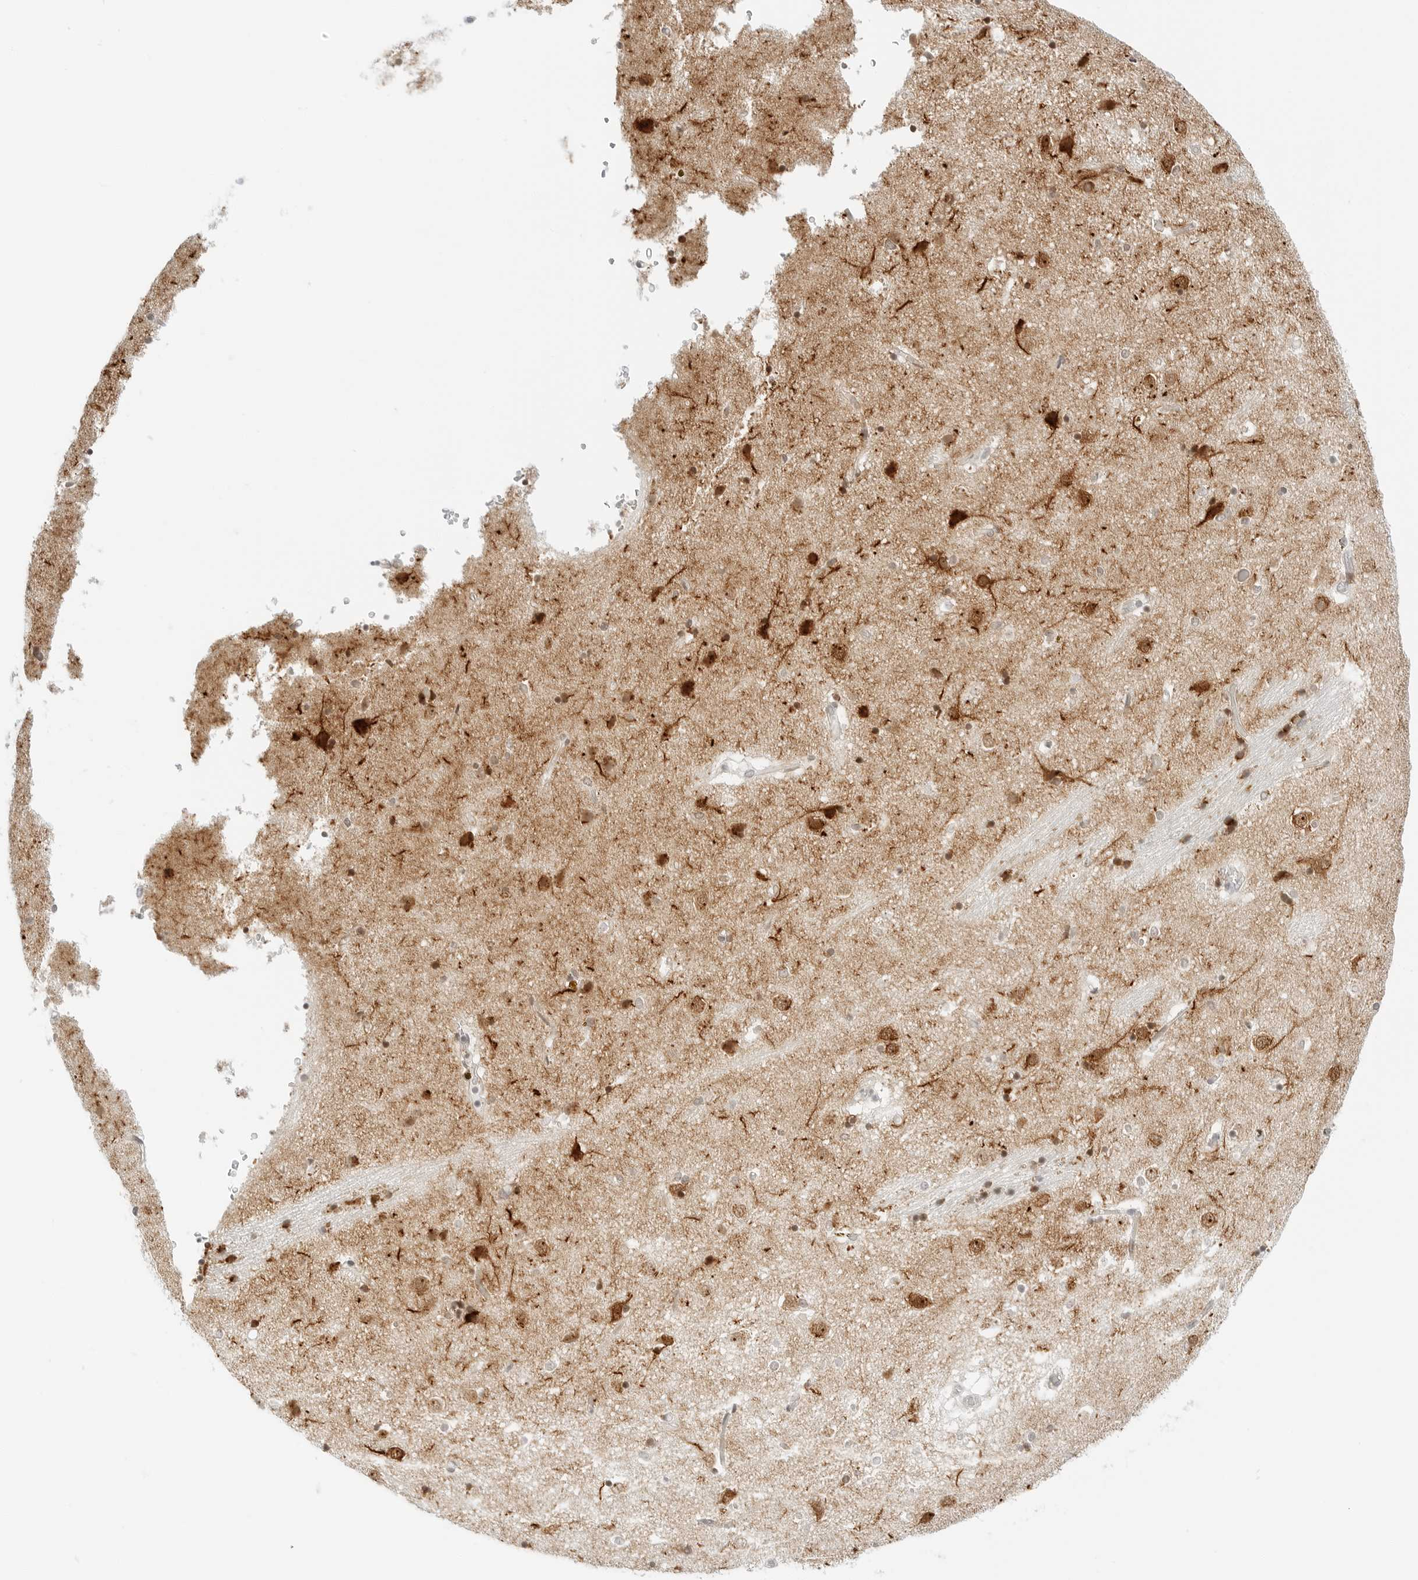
{"staining": {"intensity": "strong", "quantity": "<25%", "location": "nuclear"}, "tissue": "caudate", "cell_type": "Glial cells", "image_type": "normal", "snomed": [{"axis": "morphology", "description": "Normal tissue, NOS"}, {"axis": "topography", "description": "Lateral ventricle wall"}], "caption": "A medium amount of strong nuclear positivity is identified in about <25% of glial cells in unremarkable caudate. Ihc stains the protein in brown and the nuclei are stained blue.", "gene": "CCSAP", "patient": {"sex": "male", "age": 70}}